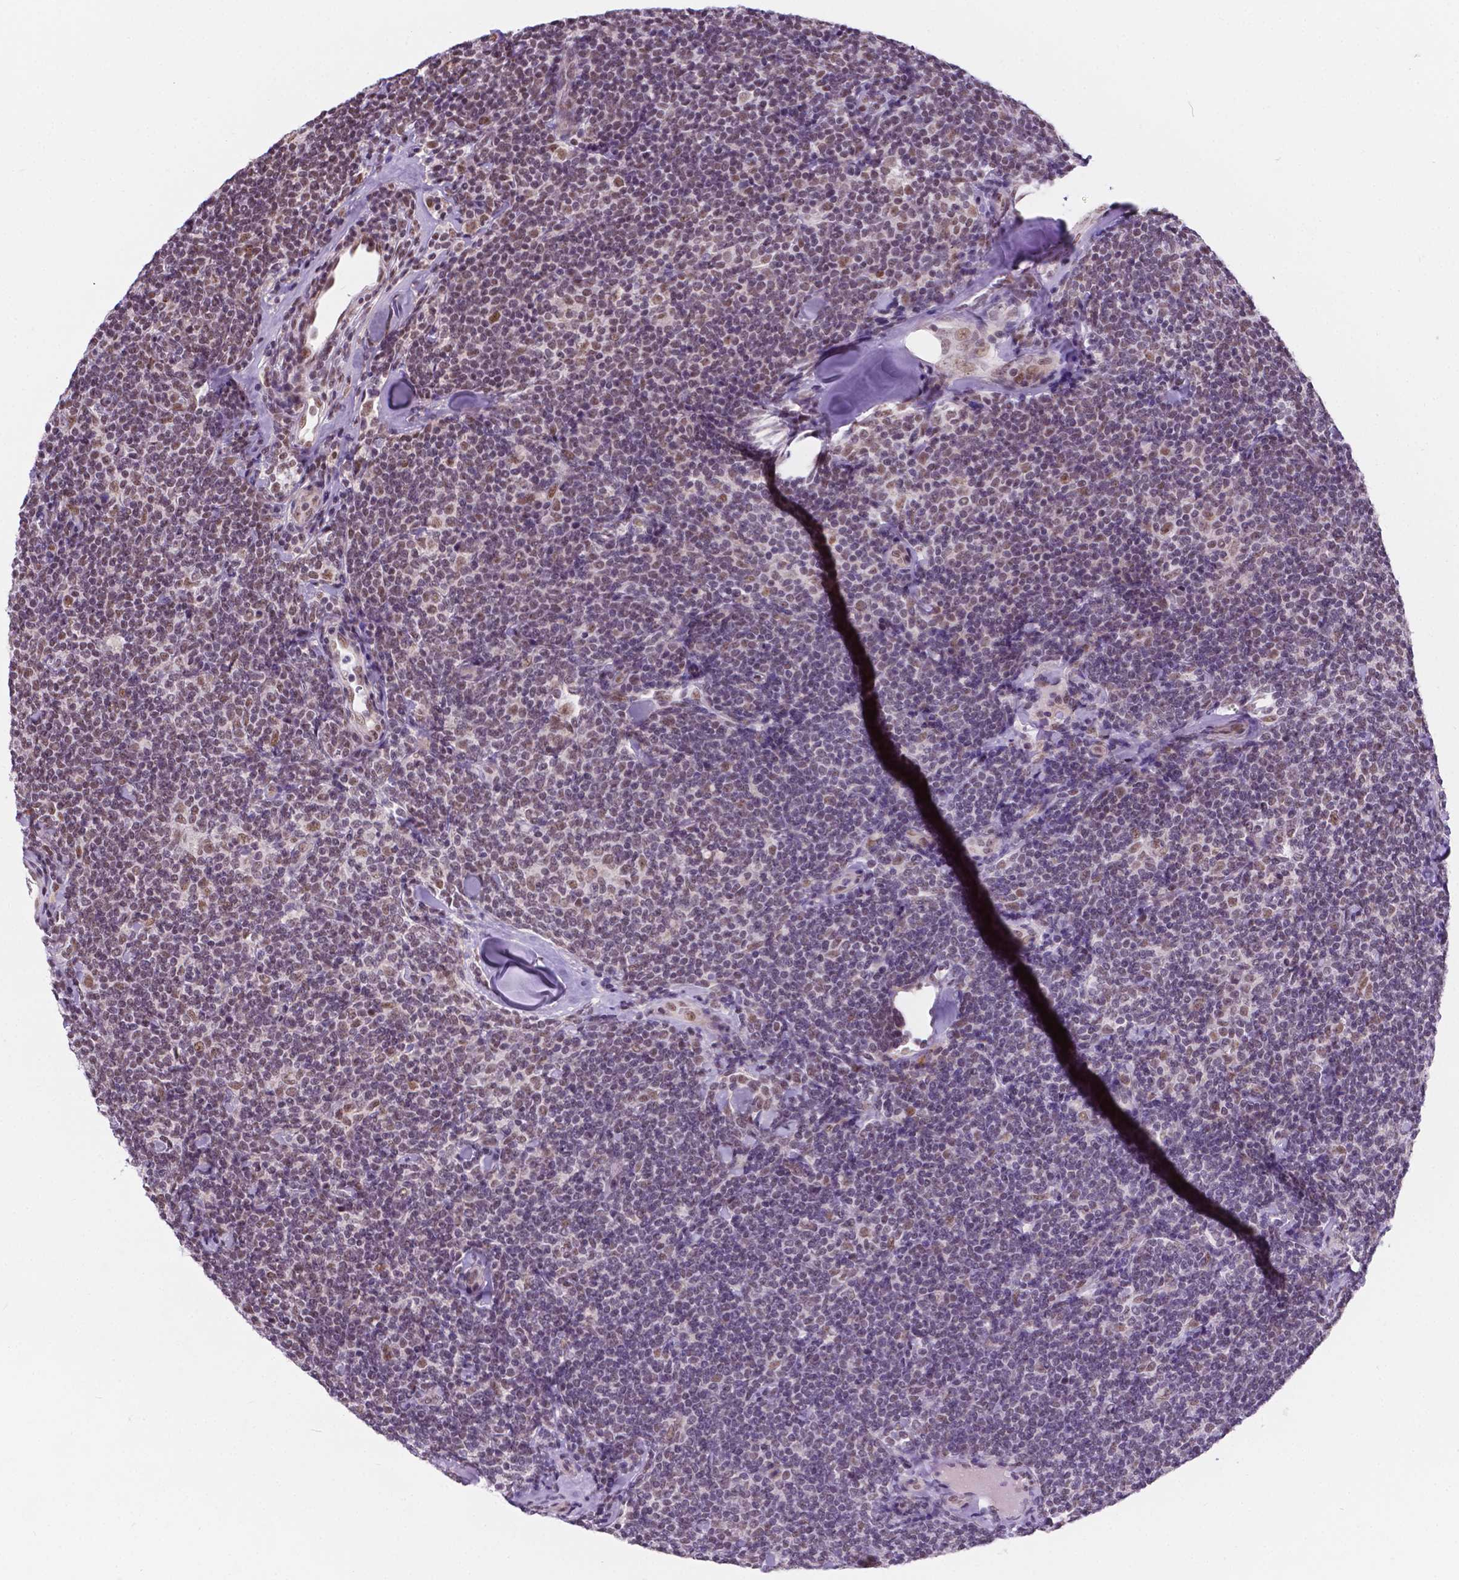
{"staining": {"intensity": "weak", "quantity": "25%-75%", "location": "nuclear"}, "tissue": "lymphoma", "cell_type": "Tumor cells", "image_type": "cancer", "snomed": [{"axis": "morphology", "description": "Malignant lymphoma, non-Hodgkin's type, Low grade"}, {"axis": "topography", "description": "Lymph node"}], "caption": "A histopathology image showing weak nuclear staining in about 25%-75% of tumor cells in lymphoma, as visualized by brown immunohistochemical staining.", "gene": "BCAS2", "patient": {"sex": "female", "age": 56}}